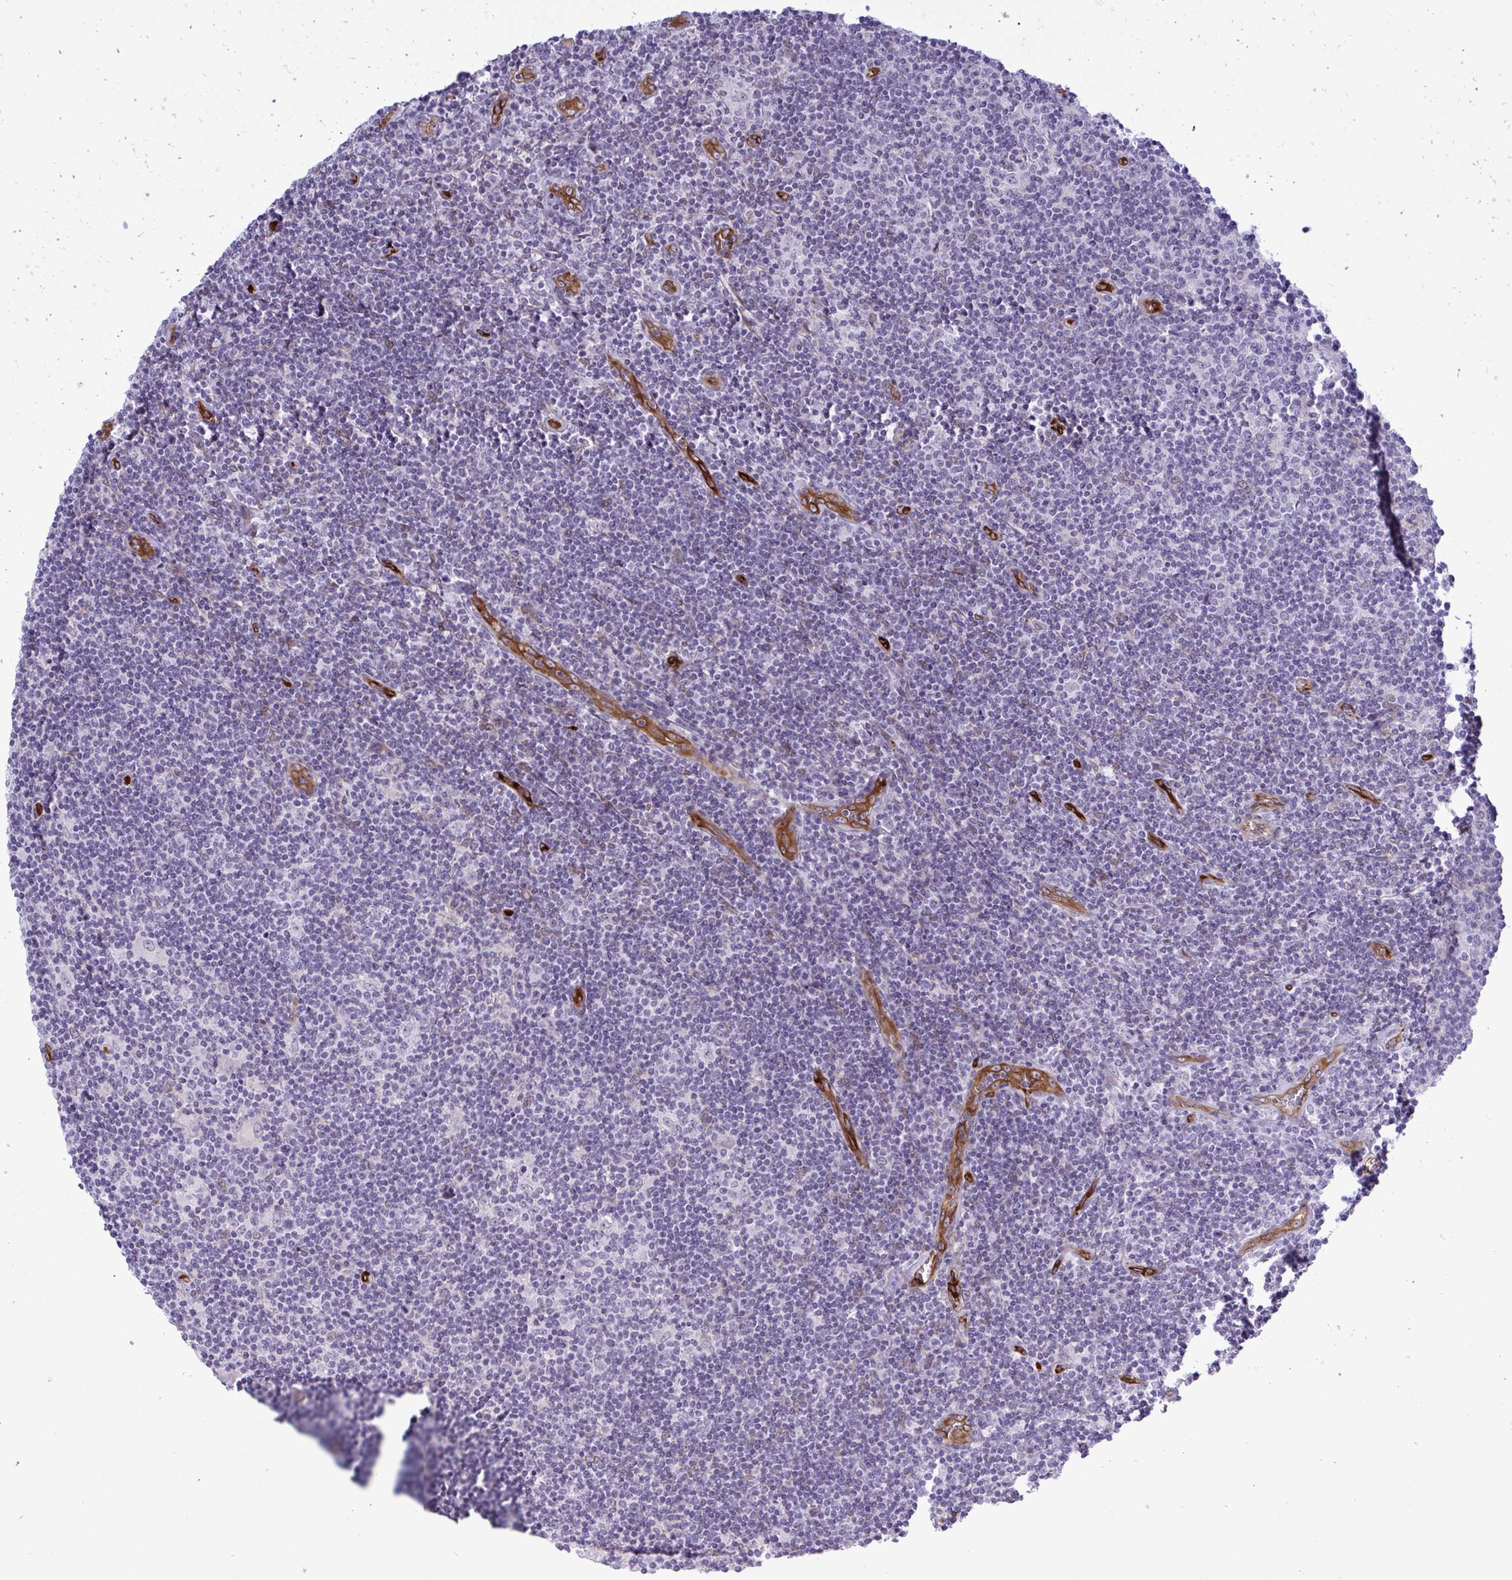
{"staining": {"intensity": "negative", "quantity": "none", "location": "none"}, "tissue": "lymphoma", "cell_type": "Tumor cells", "image_type": "cancer", "snomed": [{"axis": "morphology", "description": "Hodgkin's disease, NOS"}, {"axis": "topography", "description": "Lymph node"}], "caption": "High magnification brightfield microscopy of lymphoma stained with DAB (3,3'-diaminobenzidine) (brown) and counterstained with hematoxylin (blue): tumor cells show no significant expression. (DAB immunohistochemistry (IHC) with hematoxylin counter stain).", "gene": "EML1", "patient": {"sex": "male", "age": 40}}